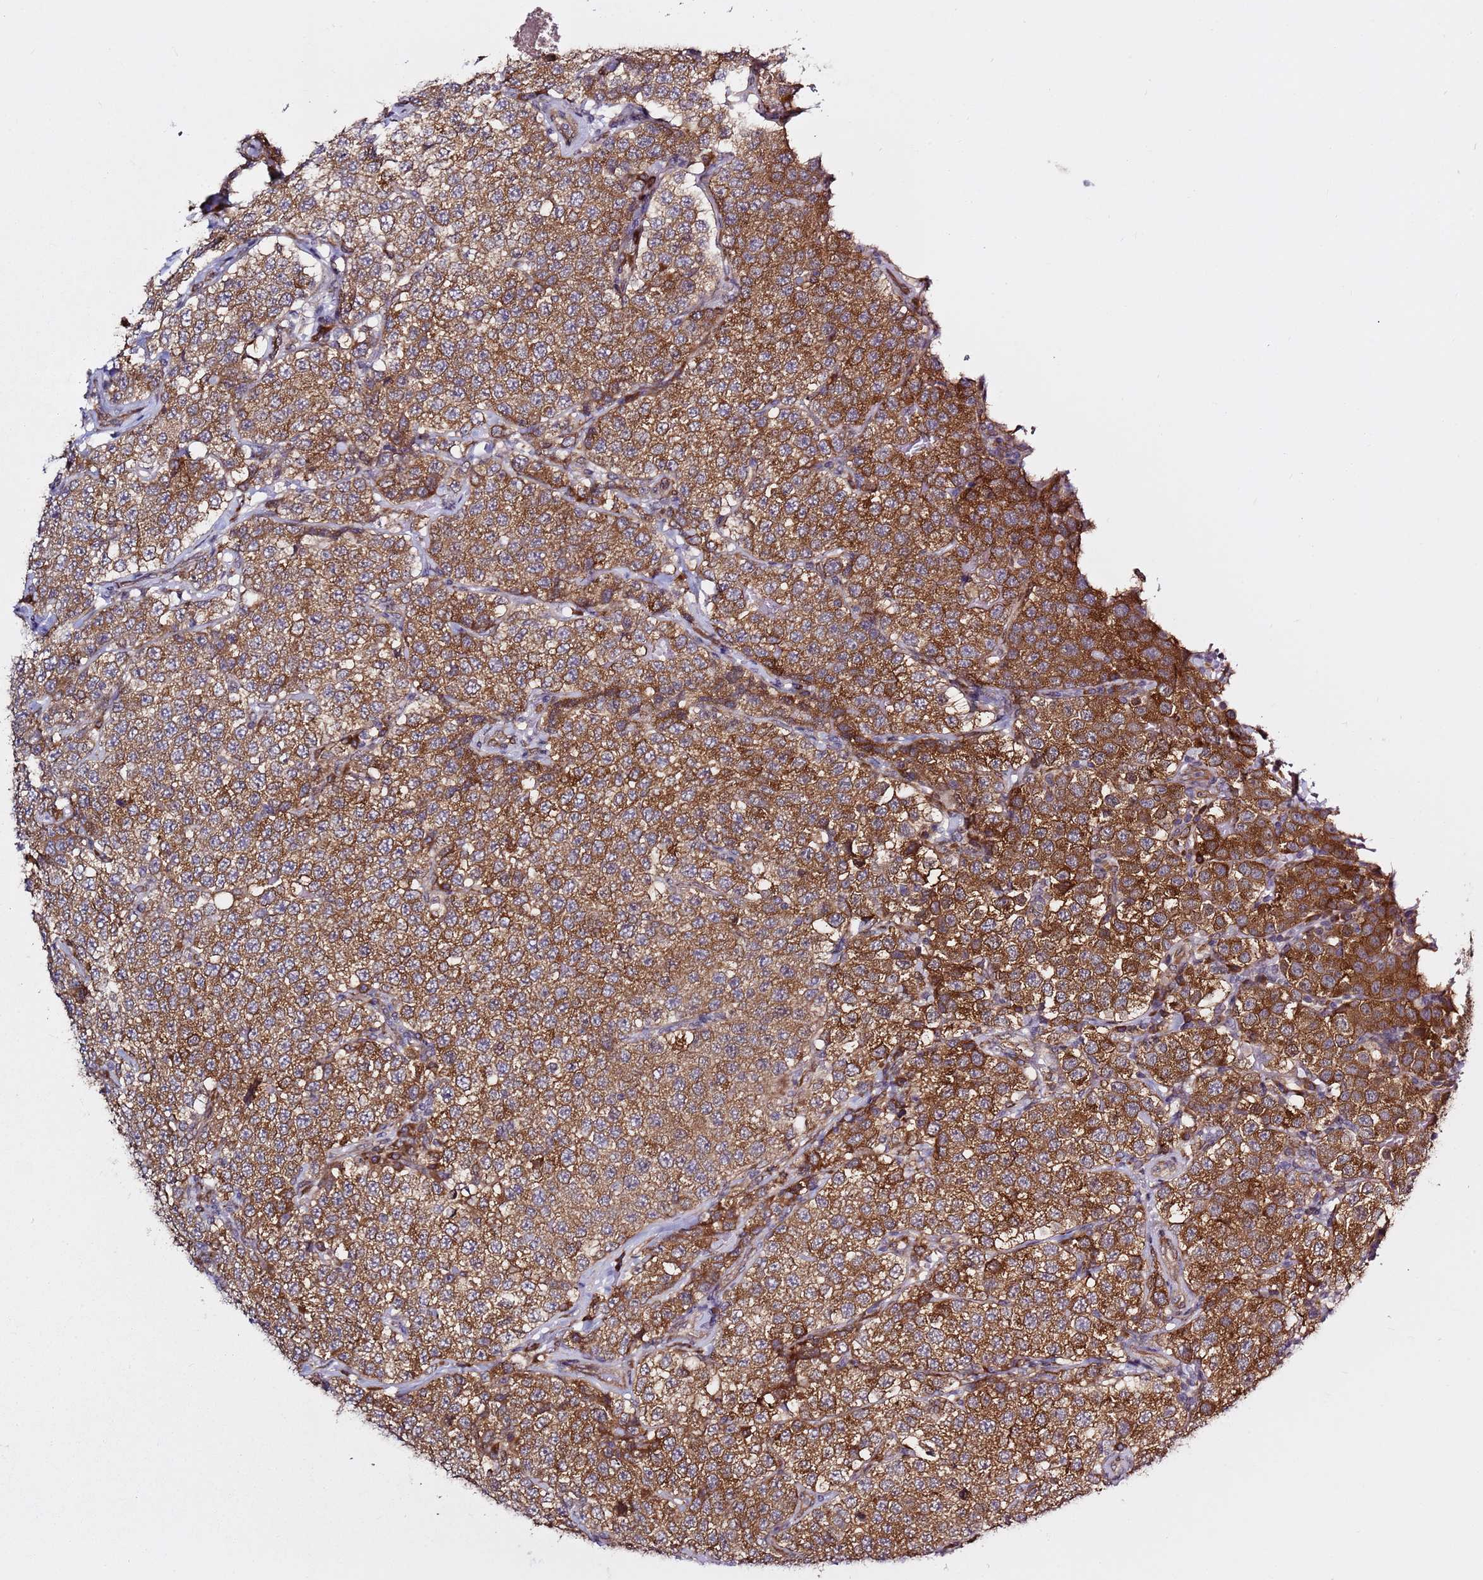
{"staining": {"intensity": "strong", "quantity": ">75%", "location": "cytoplasmic/membranous"}, "tissue": "testis cancer", "cell_type": "Tumor cells", "image_type": "cancer", "snomed": [{"axis": "morphology", "description": "Seminoma, NOS"}, {"axis": "topography", "description": "Testis"}], "caption": "Testis cancer (seminoma) stained with DAB immunohistochemistry shows high levels of strong cytoplasmic/membranous staining in about >75% of tumor cells.", "gene": "PRKAB2", "patient": {"sex": "male", "age": 34}}